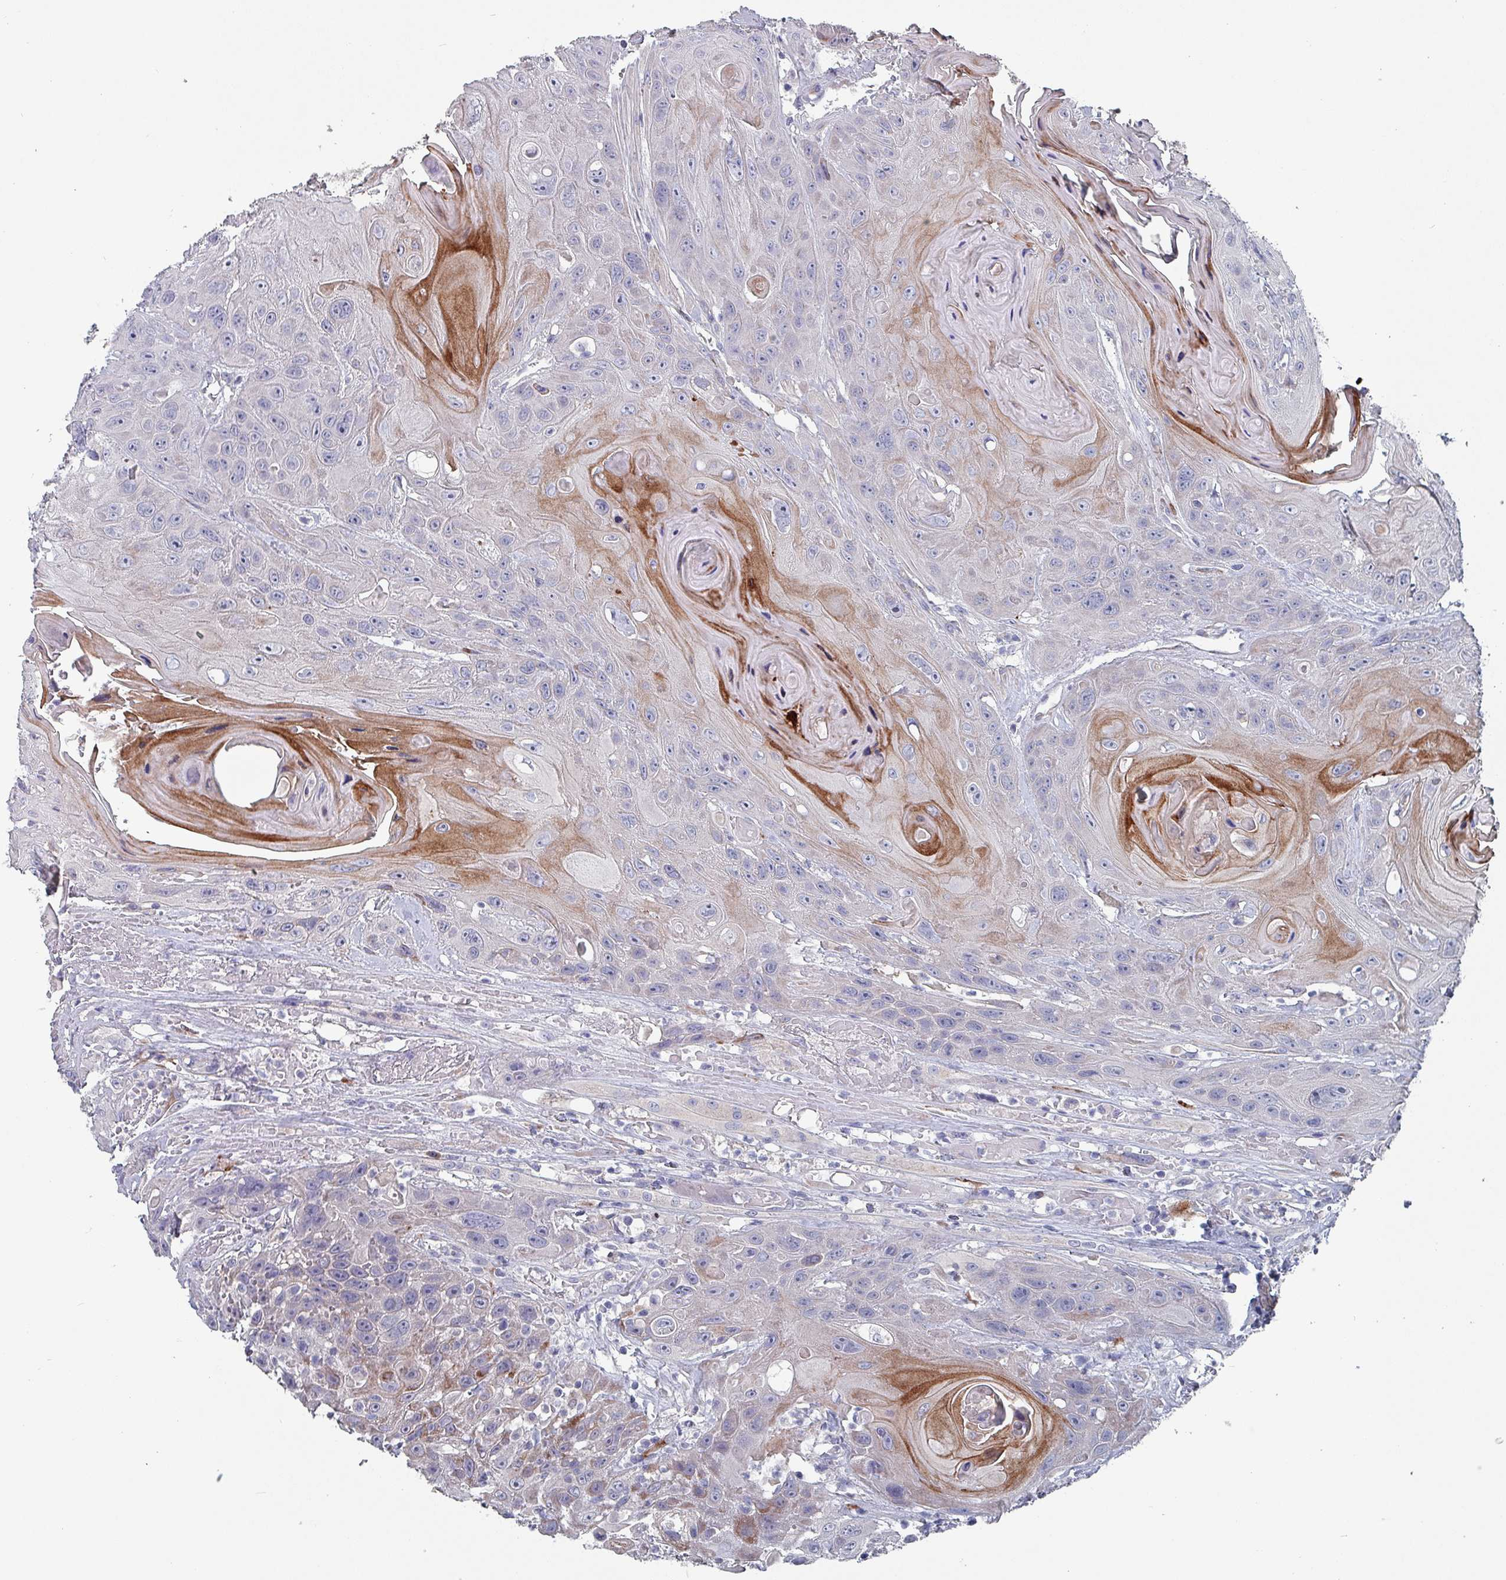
{"staining": {"intensity": "moderate", "quantity": "<25%", "location": "cytoplasmic/membranous"}, "tissue": "head and neck cancer", "cell_type": "Tumor cells", "image_type": "cancer", "snomed": [{"axis": "morphology", "description": "Squamous cell carcinoma, NOS"}, {"axis": "topography", "description": "Head-Neck"}], "caption": "About <25% of tumor cells in human head and neck cancer reveal moderate cytoplasmic/membranous protein positivity as visualized by brown immunohistochemical staining.", "gene": "DRD5", "patient": {"sex": "female", "age": 59}}